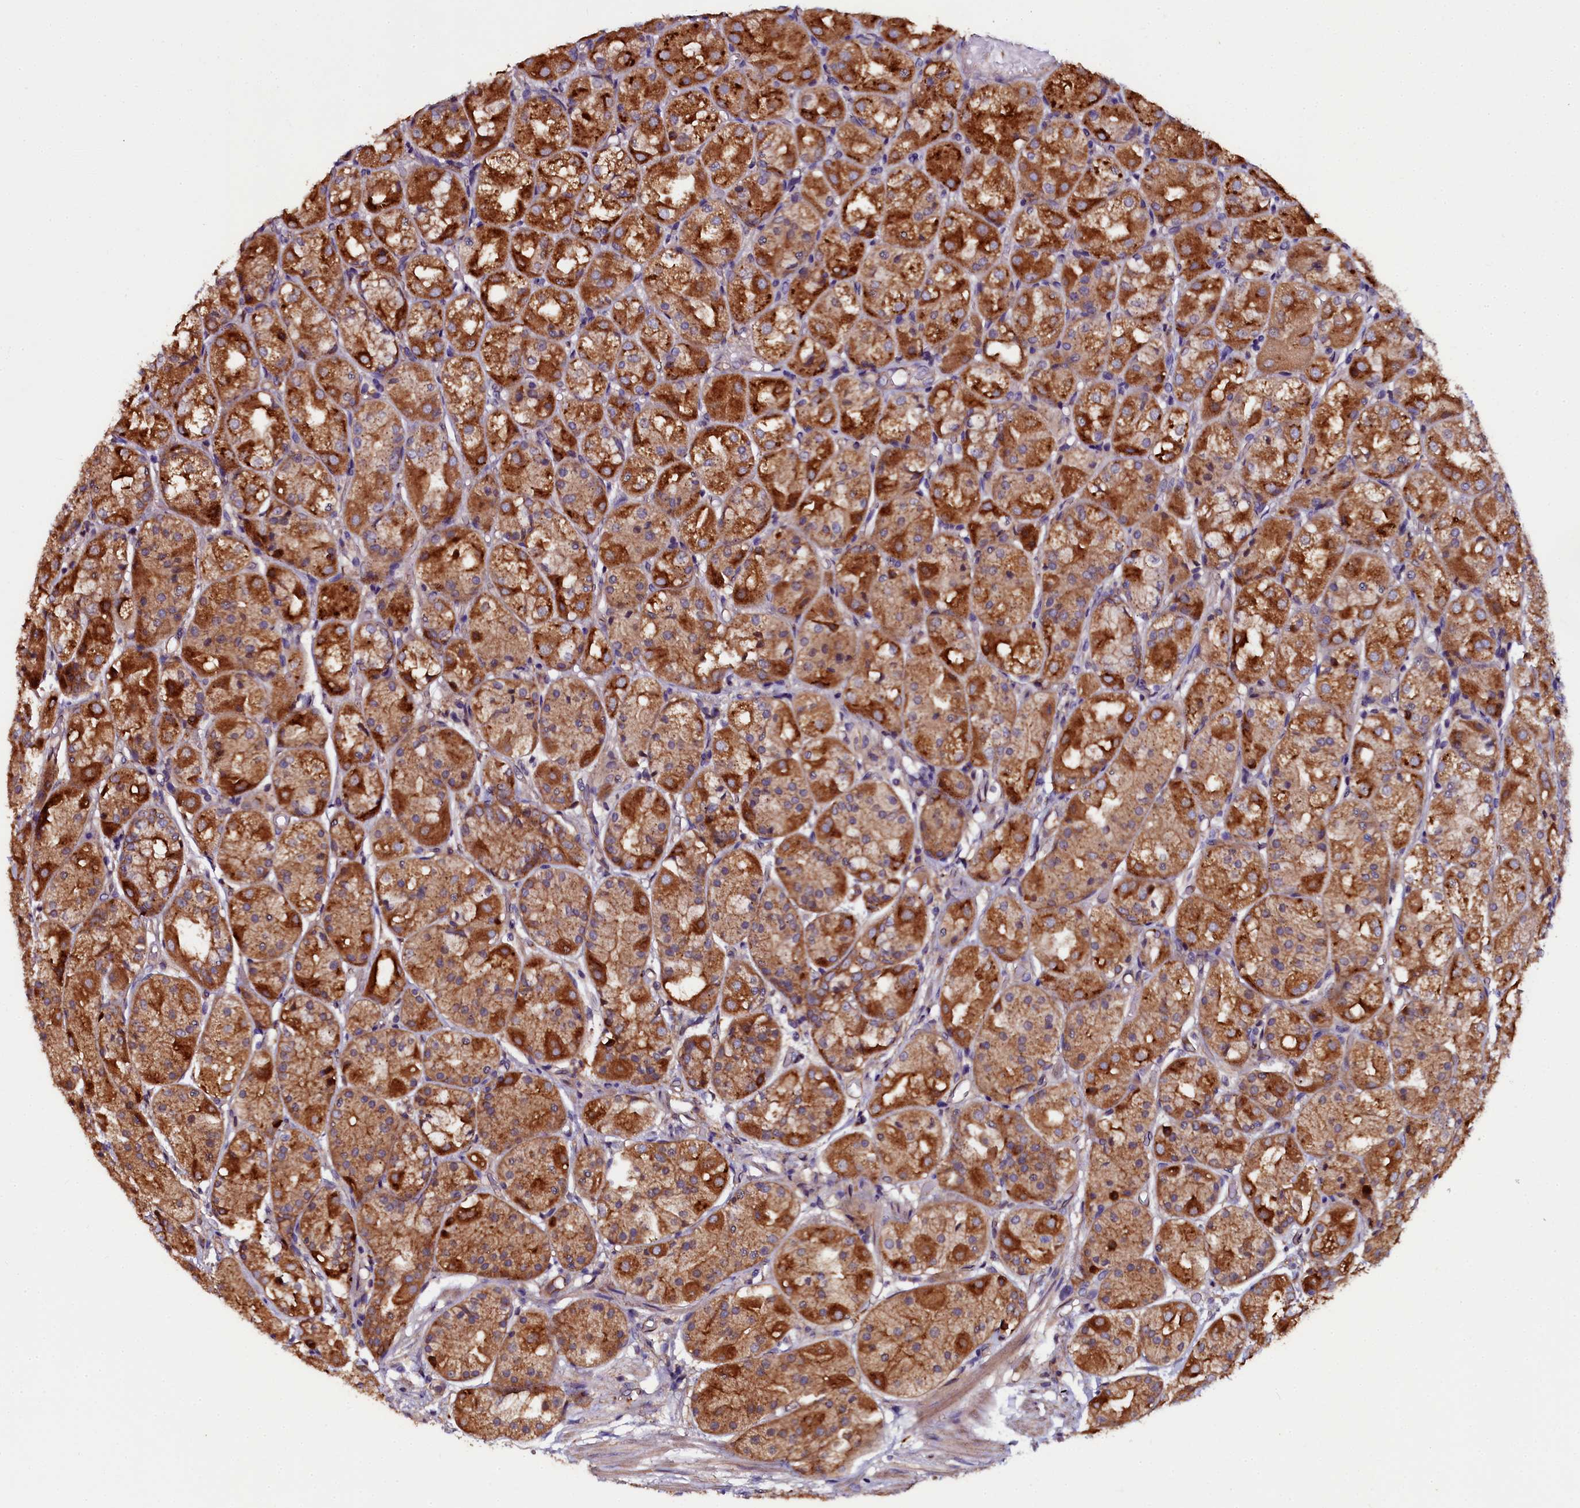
{"staining": {"intensity": "strong", "quantity": ">75%", "location": "cytoplasmic/membranous"}, "tissue": "stomach", "cell_type": "Glandular cells", "image_type": "normal", "snomed": [{"axis": "morphology", "description": "Normal tissue, NOS"}, {"axis": "topography", "description": "Stomach, upper"}], "caption": "Immunohistochemical staining of unremarkable stomach displays high levels of strong cytoplasmic/membranous staining in about >75% of glandular cells.", "gene": "APPL2", "patient": {"sex": "male", "age": 72}}